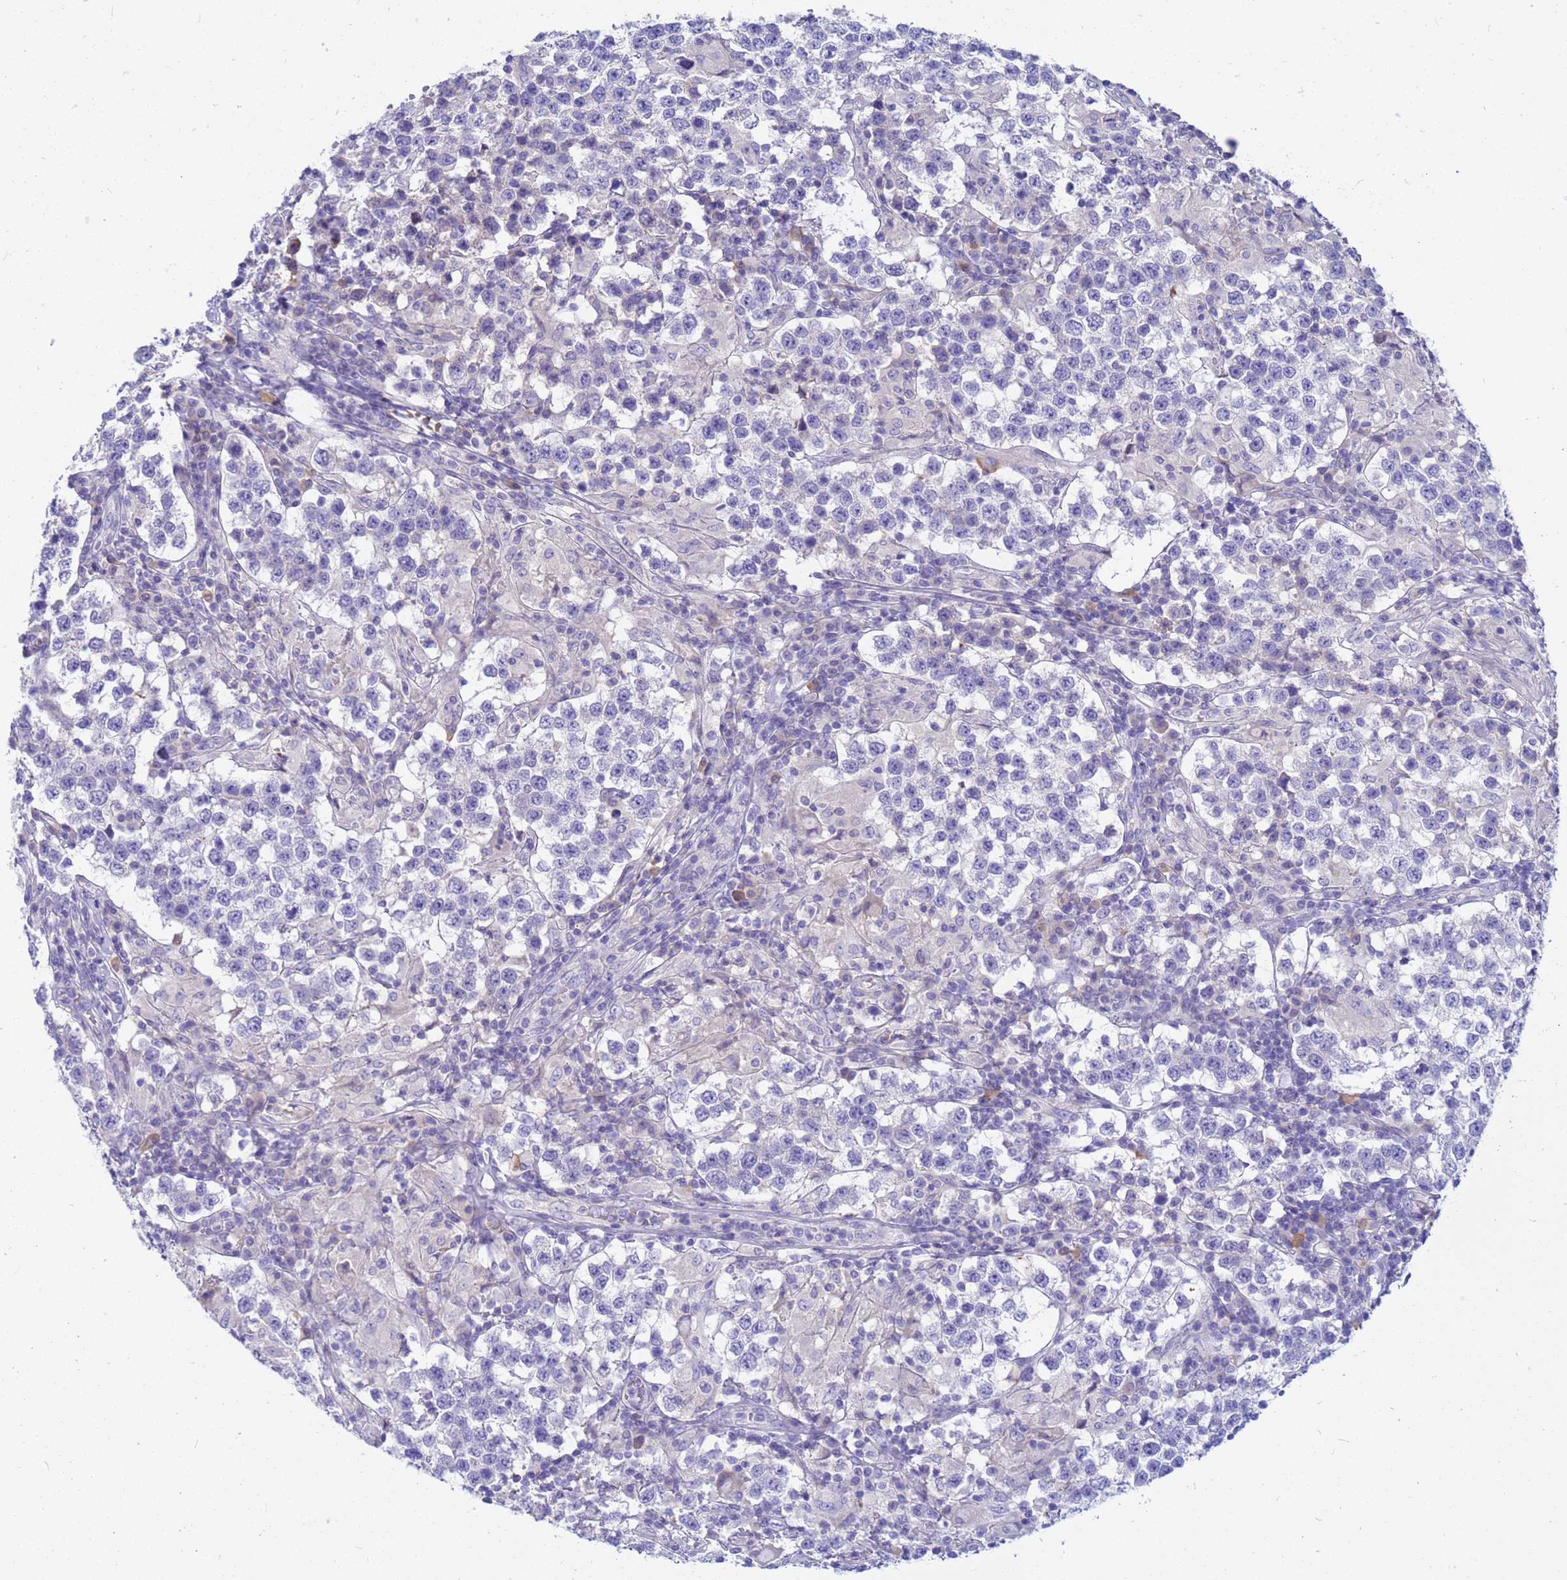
{"staining": {"intensity": "negative", "quantity": "none", "location": "none"}, "tissue": "testis cancer", "cell_type": "Tumor cells", "image_type": "cancer", "snomed": [{"axis": "morphology", "description": "Seminoma, NOS"}, {"axis": "morphology", "description": "Carcinoma, Embryonal, NOS"}, {"axis": "topography", "description": "Testis"}], "caption": "DAB immunohistochemical staining of testis seminoma shows no significant staining in tumor cells.", "gene": "DPRX", "patient": {"sex": "male", "age": 41}}